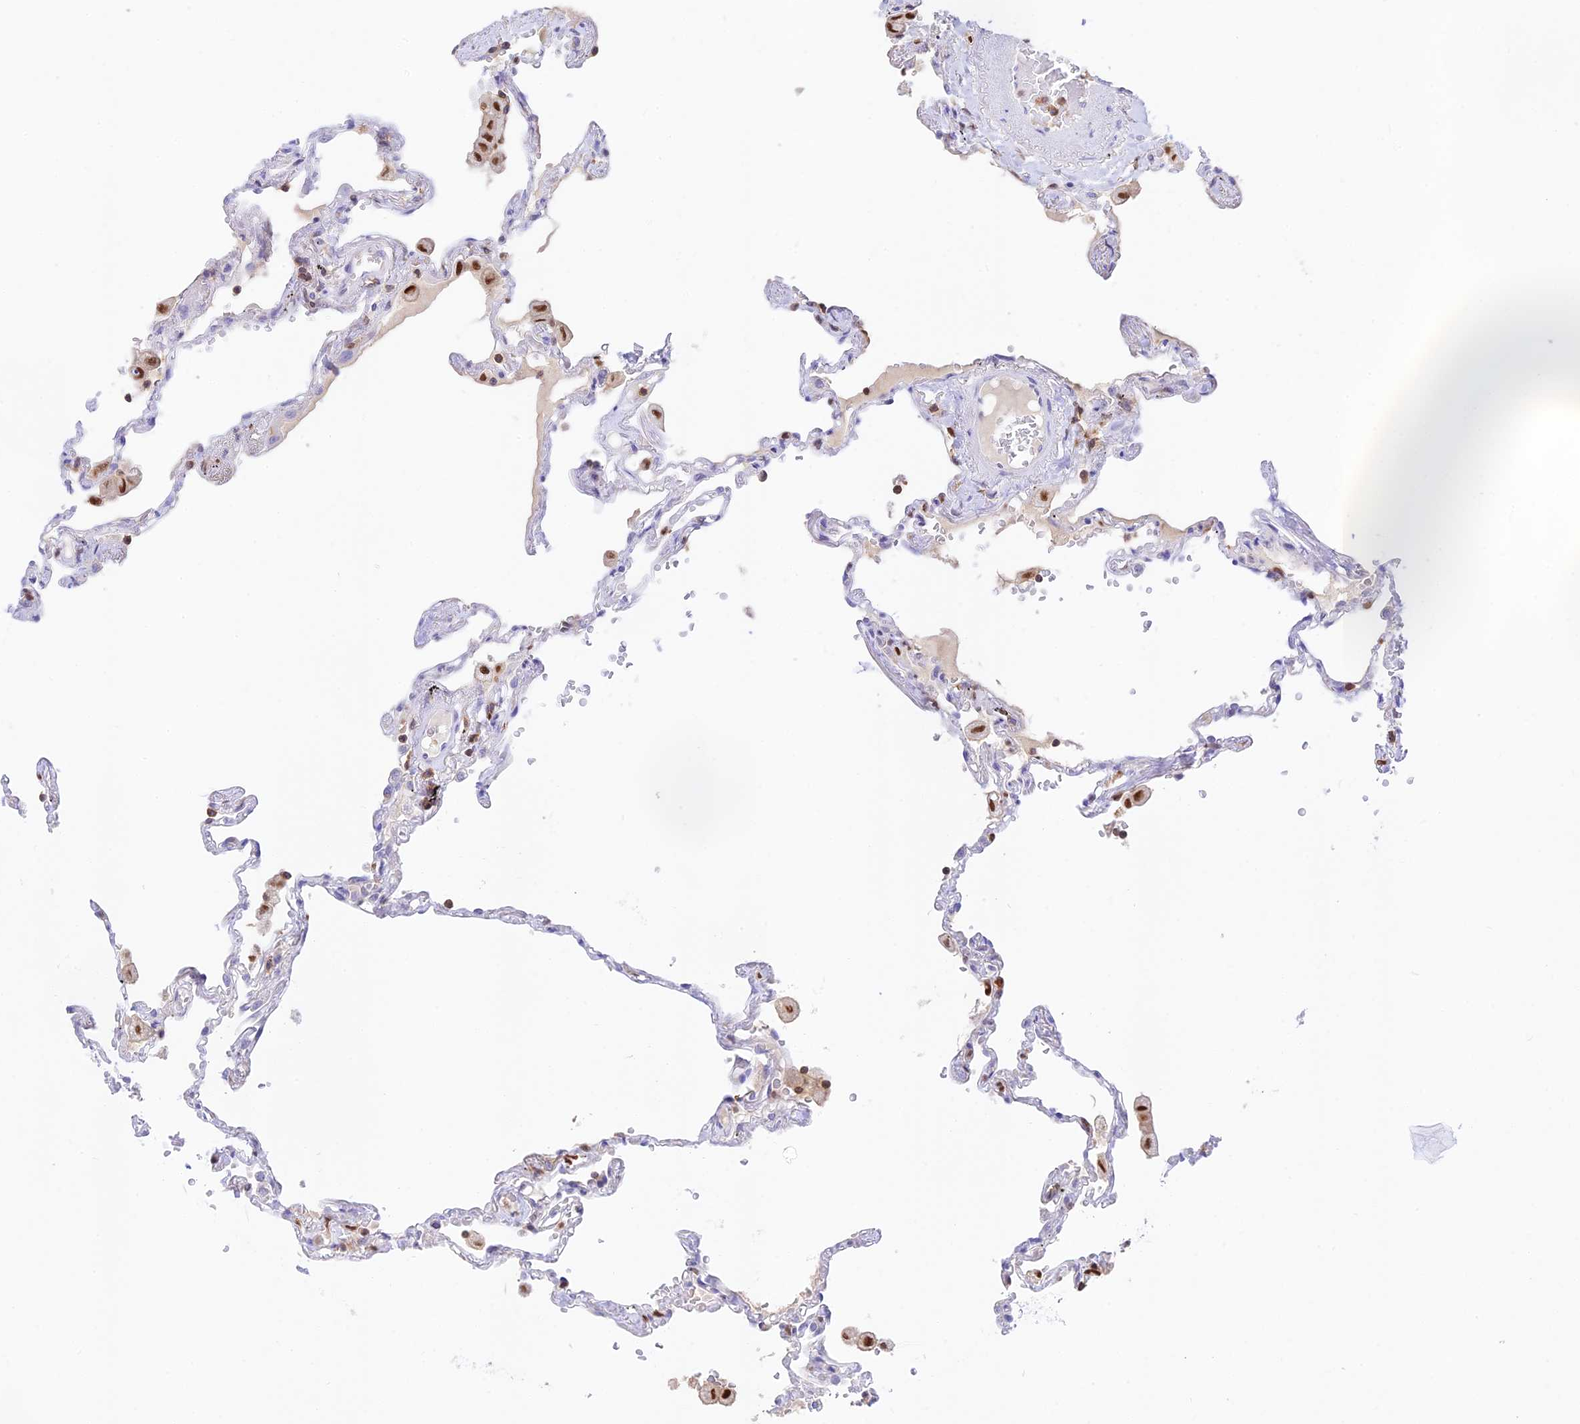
{"staining": {"intensity": "moderate", "quantity": "<25%", "location": "nuclear"}, "tissue": "lung", "cell_type": "Alveolar cells", "image_type": "normal", "snomed": [{"axis": "morphology", "description": "Normal tissue, NOS"}, {"axis": "topography", "description": "Lung"}], "caption": "DAB (3,3'-diaminobenzidine) immunohistochemical staining of normal lung reveals moderate nuclear protein staining in about <25% of alveolar cells.", "gene": "DENND1C", "patient": {"sex": "female", "age": 67}}